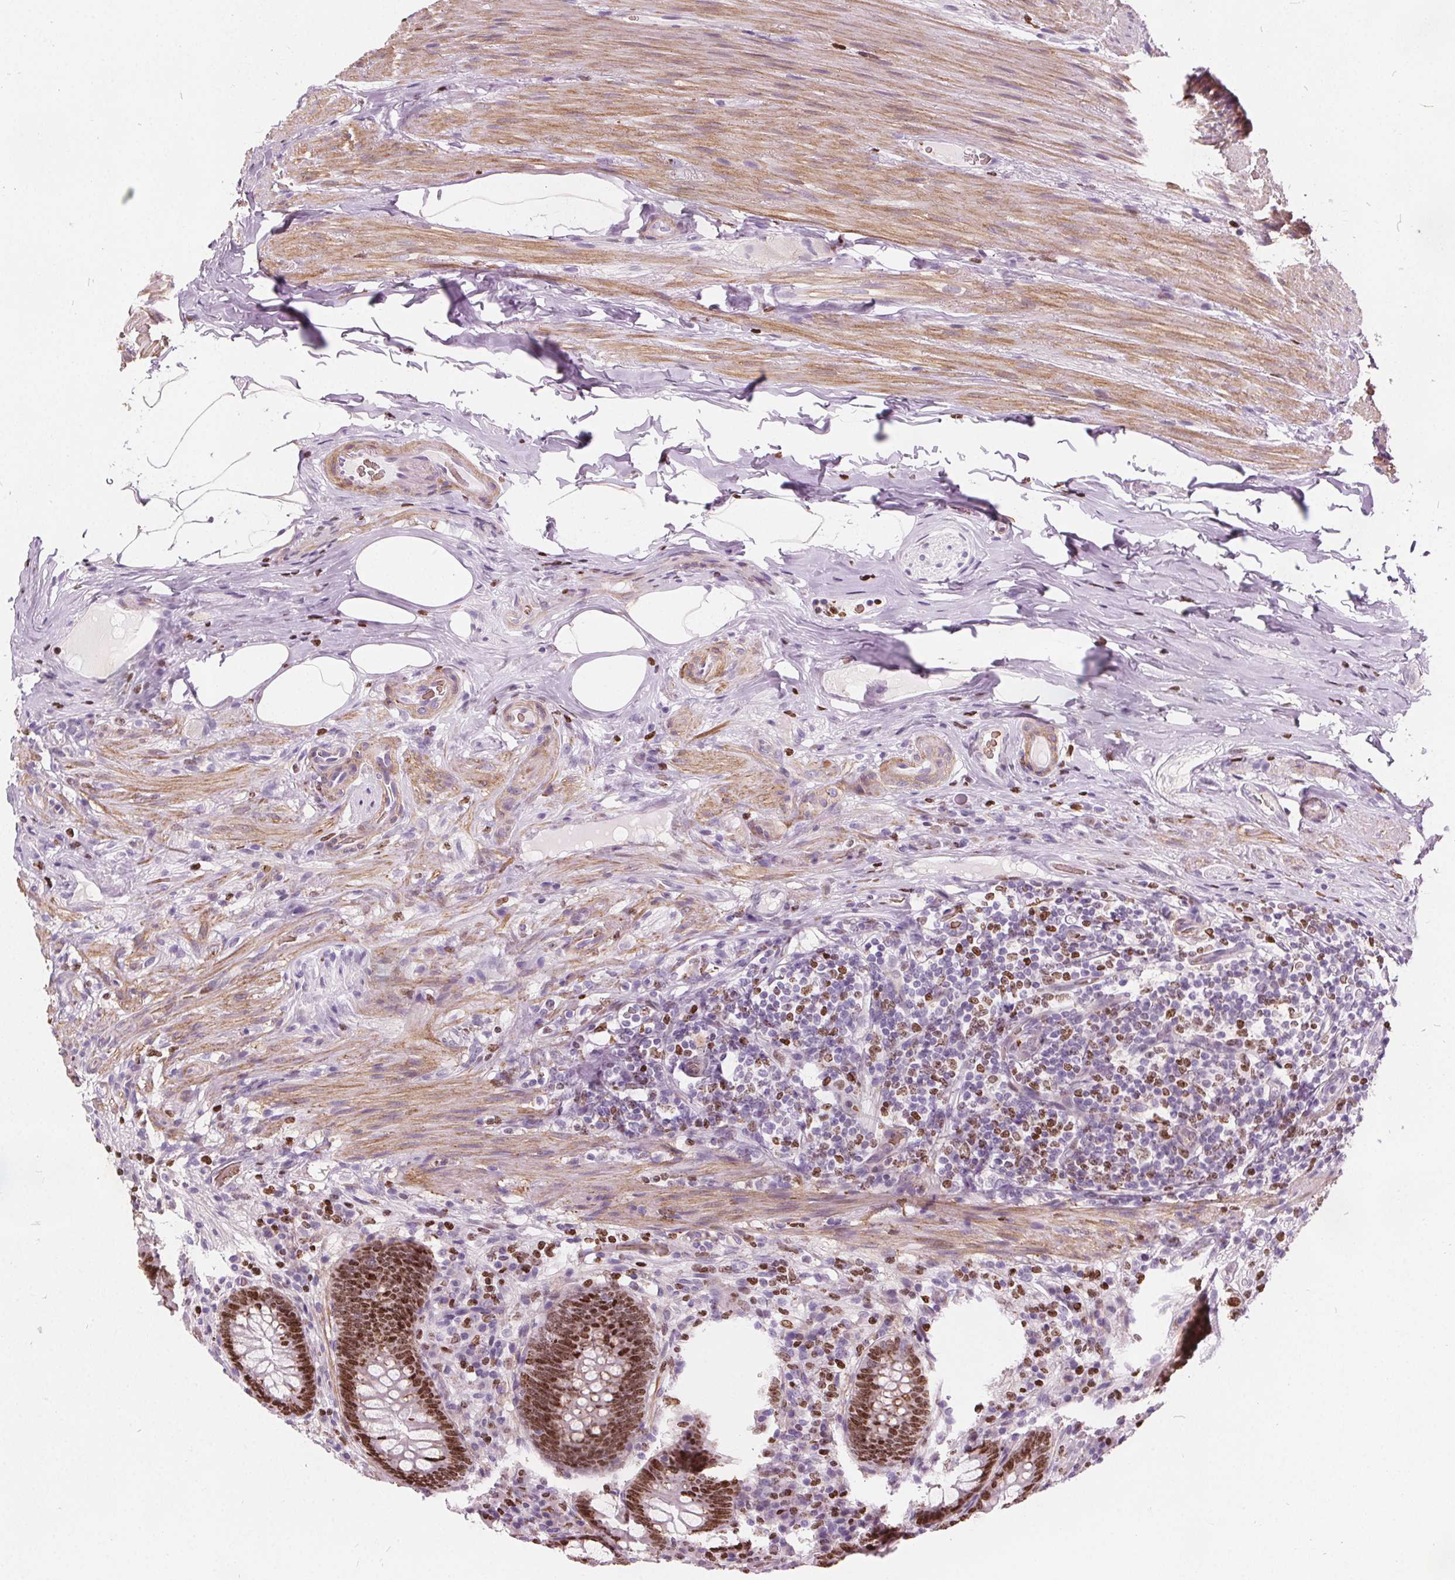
{"staining": {"intensity": "moderate", "quantity": ">75%", "location": "nuclear"}, "tissue": "appendix", "cell_type": "Glandular cells", "image_type": "normal", "snomed": [{"axis": "morphology", "description": "Normal tissue, NOS"}, {"axis": "topography", "description": "Appendix"}], "caption": "Moderate nuclear protein staining is present in about >75% of glandular cells in appendix. The staining was performed using DAB (3,3'-diaminobenzidine) to visualize the protein expression in brown, while the nuclei were stained in blue with hematoxylin (Magnification: 20x).", "gene": "ISLR2", "patient": {"sex": "male", "age": 71}}